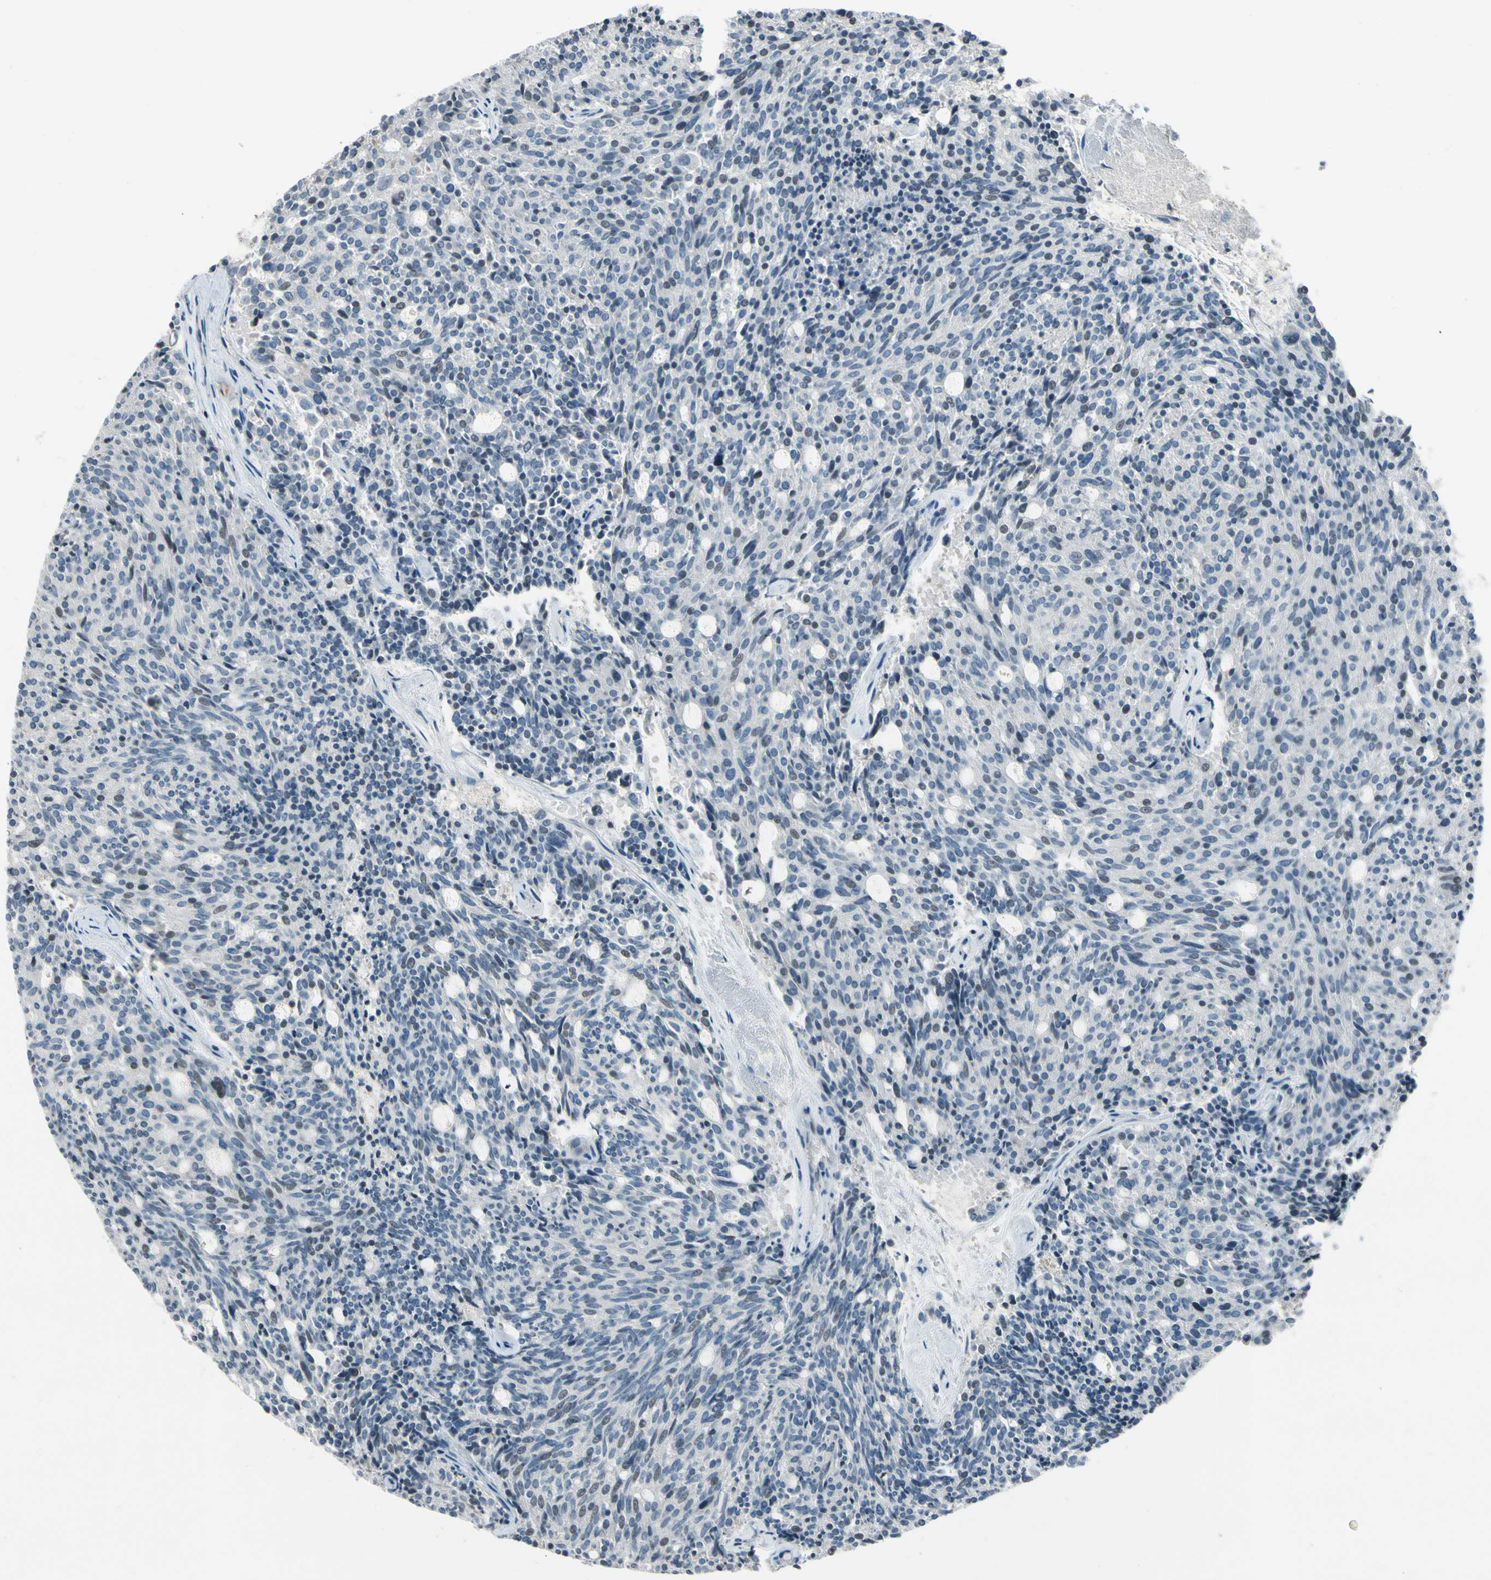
{"staining": {"intensity": "negative", "quantity": "none", "location": "none"}, "tissue": "carcinoid", "cell_type": "Tumor cells", "image_type": "cancer", "snomed": [{"axis": "morphology", "description": "Carcinoid, malignant, NOS"}, {"axis": "topography", "description": "Pancreas"}], "caption": "This is an immunohistochemistry image of human malignant carcinoid. There is no positivity in tumor cells.", "gene": "PDPN", "patient": {"sex": "female", "age": 54}}